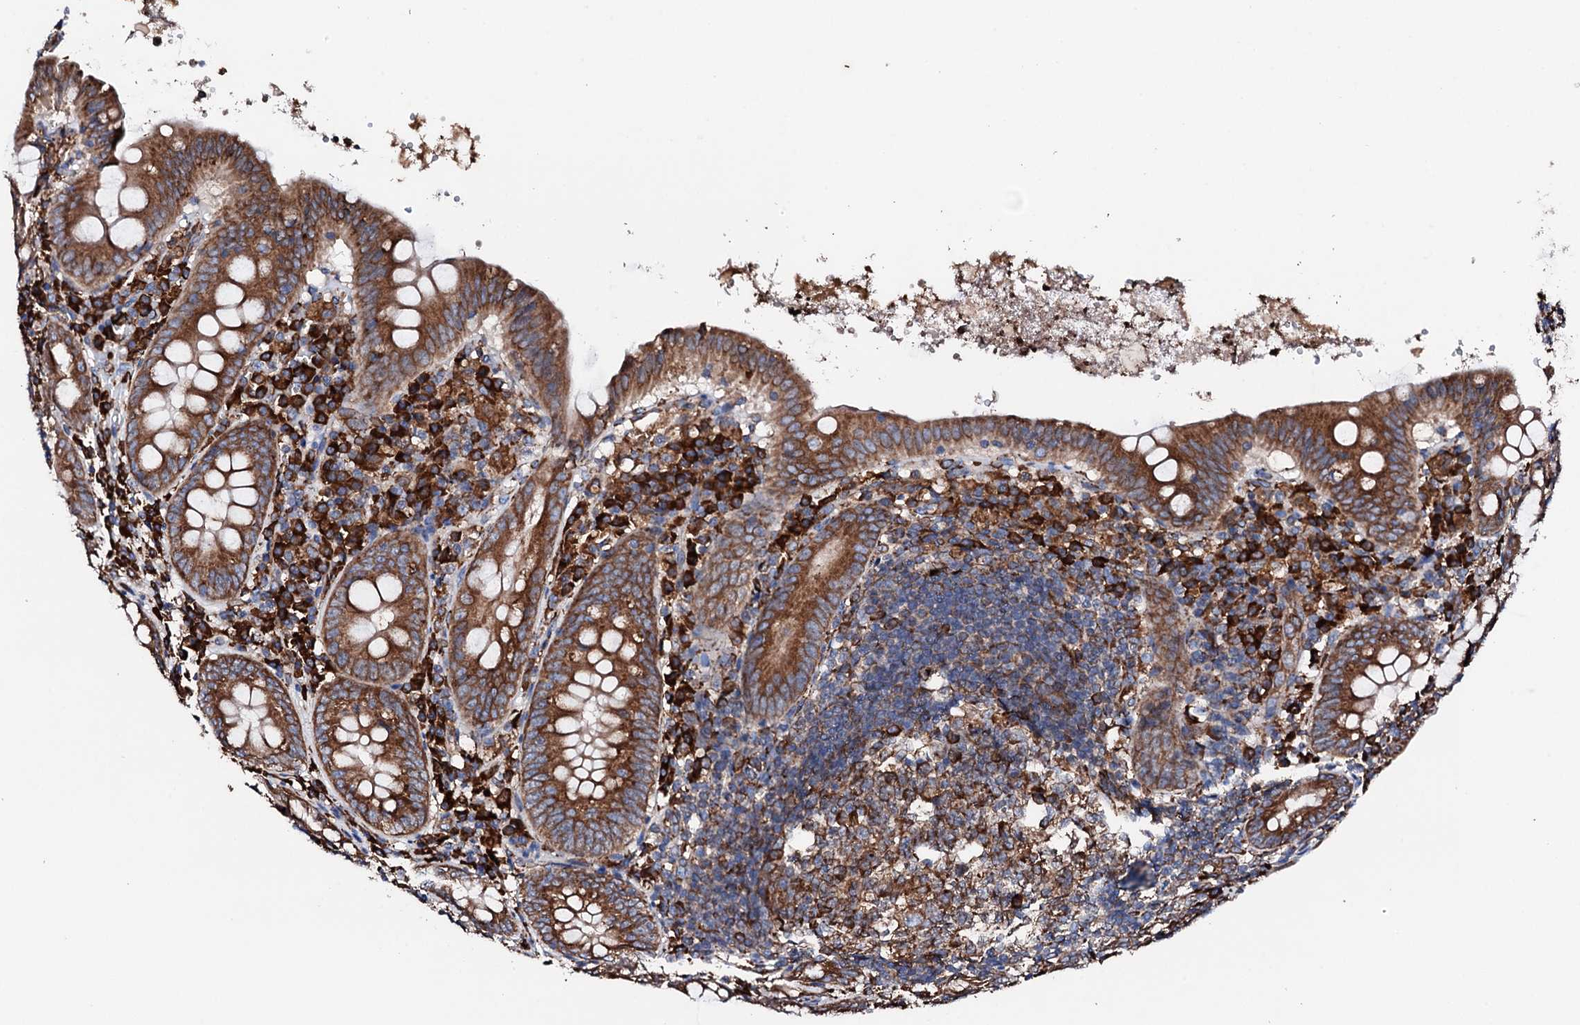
{"staining": {"intensity": "strong", "quantity": ">75%", "location": "cytoplasmic/membranous"}, "tissue": "appendix", "cell_type": "Glandular cells", "image_type": "normal", "snomed": [{"axis": "morphology", "description": "Normal tissue, NOS"}, {"axis": "topography", "description": "Appendix"}], "caption": "This is a photomicrograph of immunohistochemistry staining of unremarkable appendix, which shows strong positivity in the cytoplasmic/membranous of glandular cells.", "gene": "AMDHD1", "patient": {"sex": "female", "age": 54}}